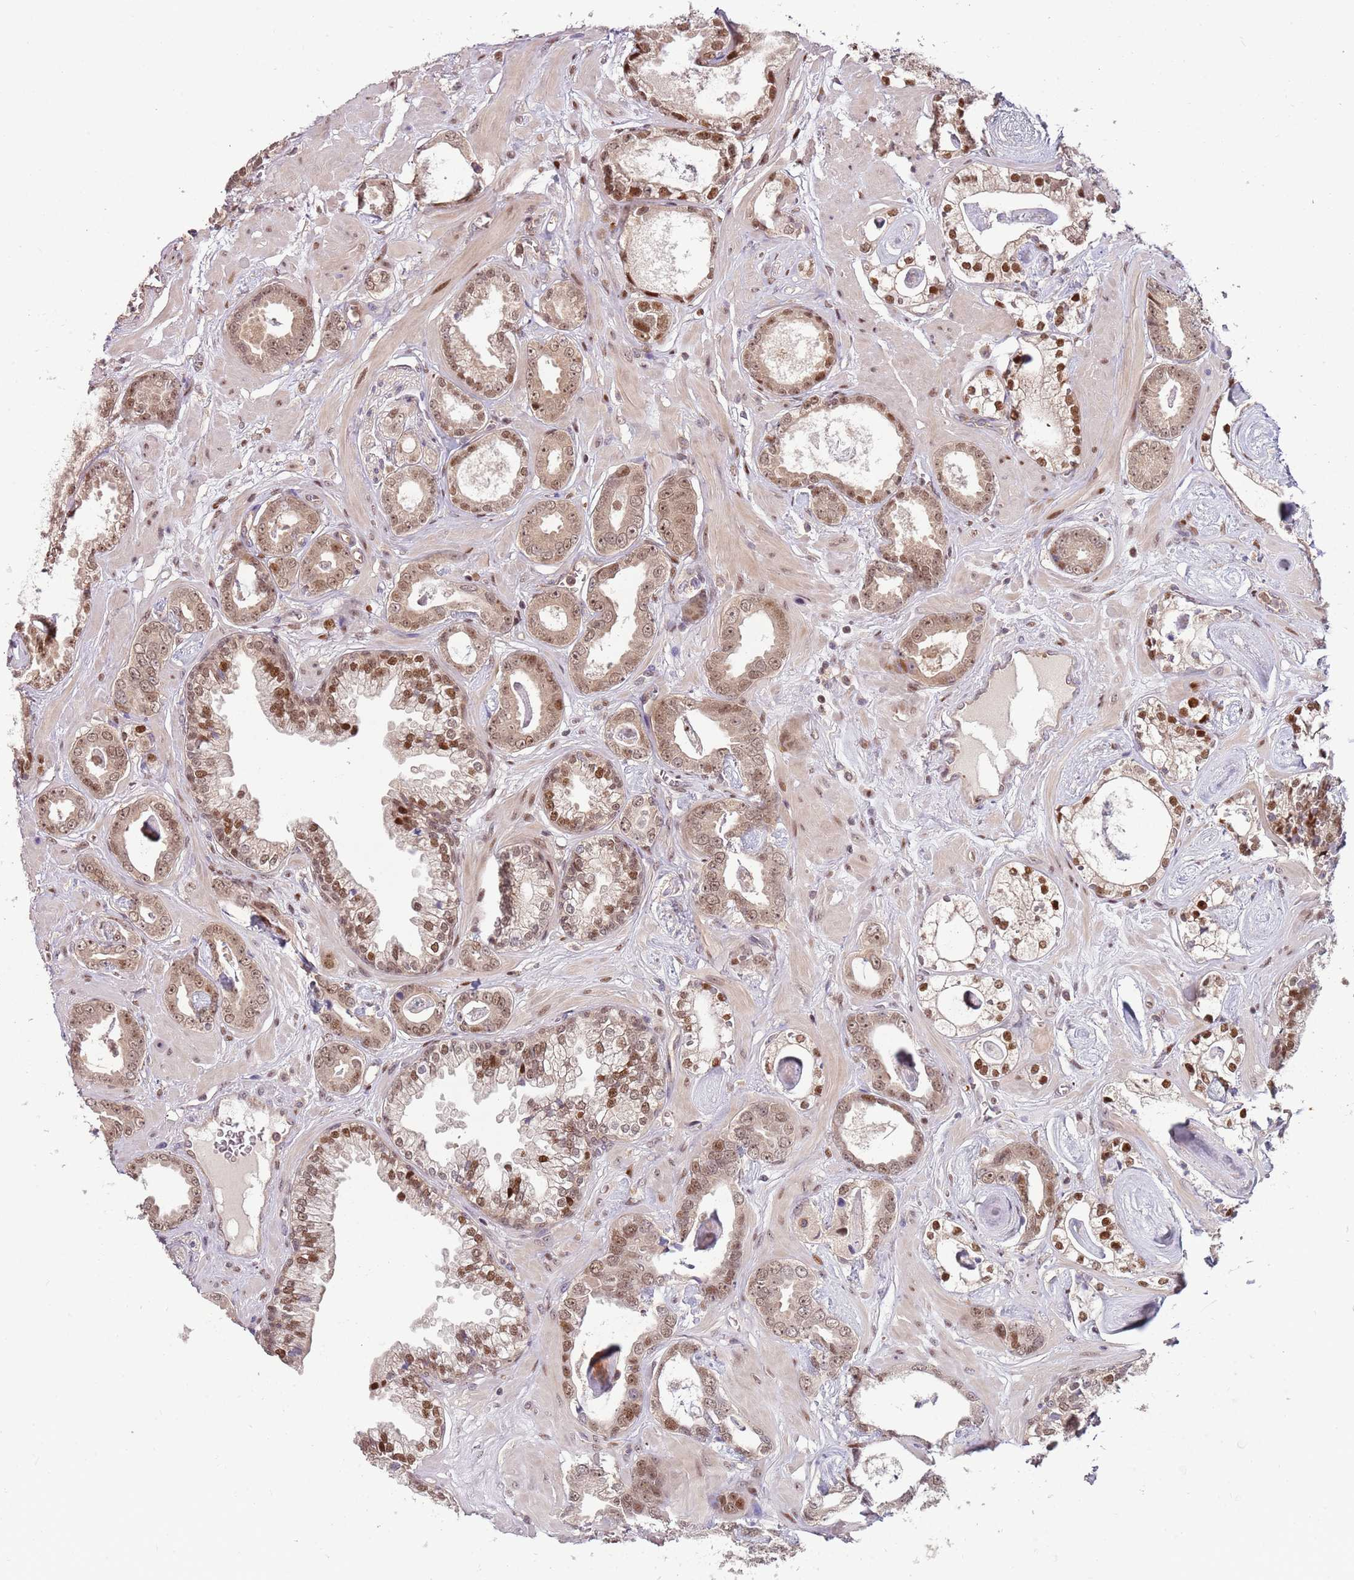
{"staining": {"intensity": "moderate", "quantity": ">75%", "location": "nuclear"}, "tissue": "prostate cancer", "cell_type": "Tumor cells", "image_type": "cancer", "snomed": [{"axis": "morphology", "description": "Adenocarcinoma, Low grade"}, {"axis": "topography", "description": "Prostate"}], "caption": "Low-grade adenocarcinoma (prostate) was stained to show a protein in brown. There is medium levels of moderate nuclear staining in approximately >75% of tumor cells.", "gene": "GSTO2", "patient": {"sex": "male", "age": 60}}